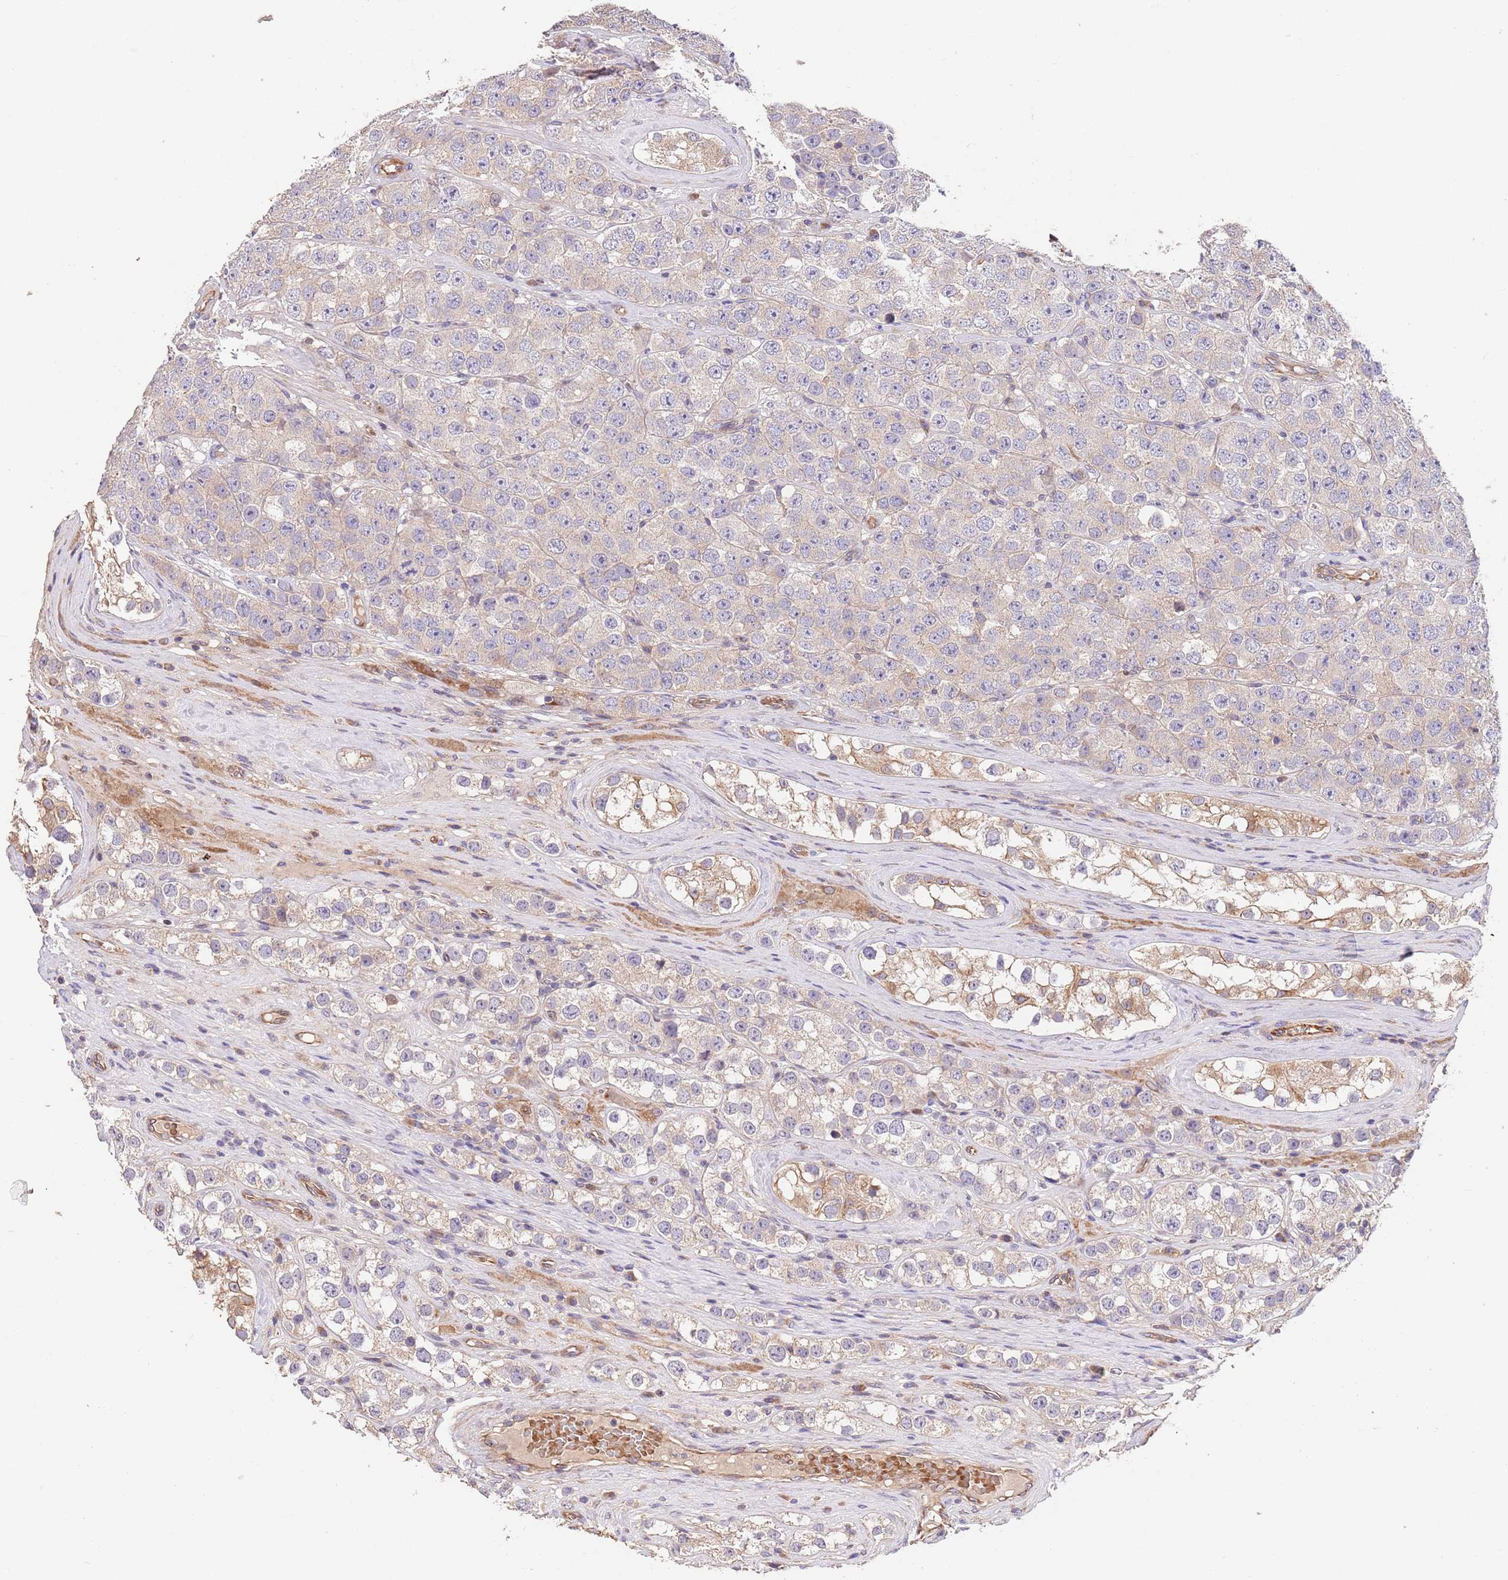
{"staining": {"intensity": "negative", "quantity": "none", "location": "none"}, "tissue": "testis cancer", "cell_type": "Tumor cells", "image_type": "cancer", "snomed": [{"axis": "morphology", "description": "Seminoma, NOS"}, {"axis": "topography", "description": "Testis"}], "caption": "Tumor cells show no significant protein positivity in testis cancer (seminoma).", "gene": "FAM89B", "patient": {"sex": "male", "age": 28}}